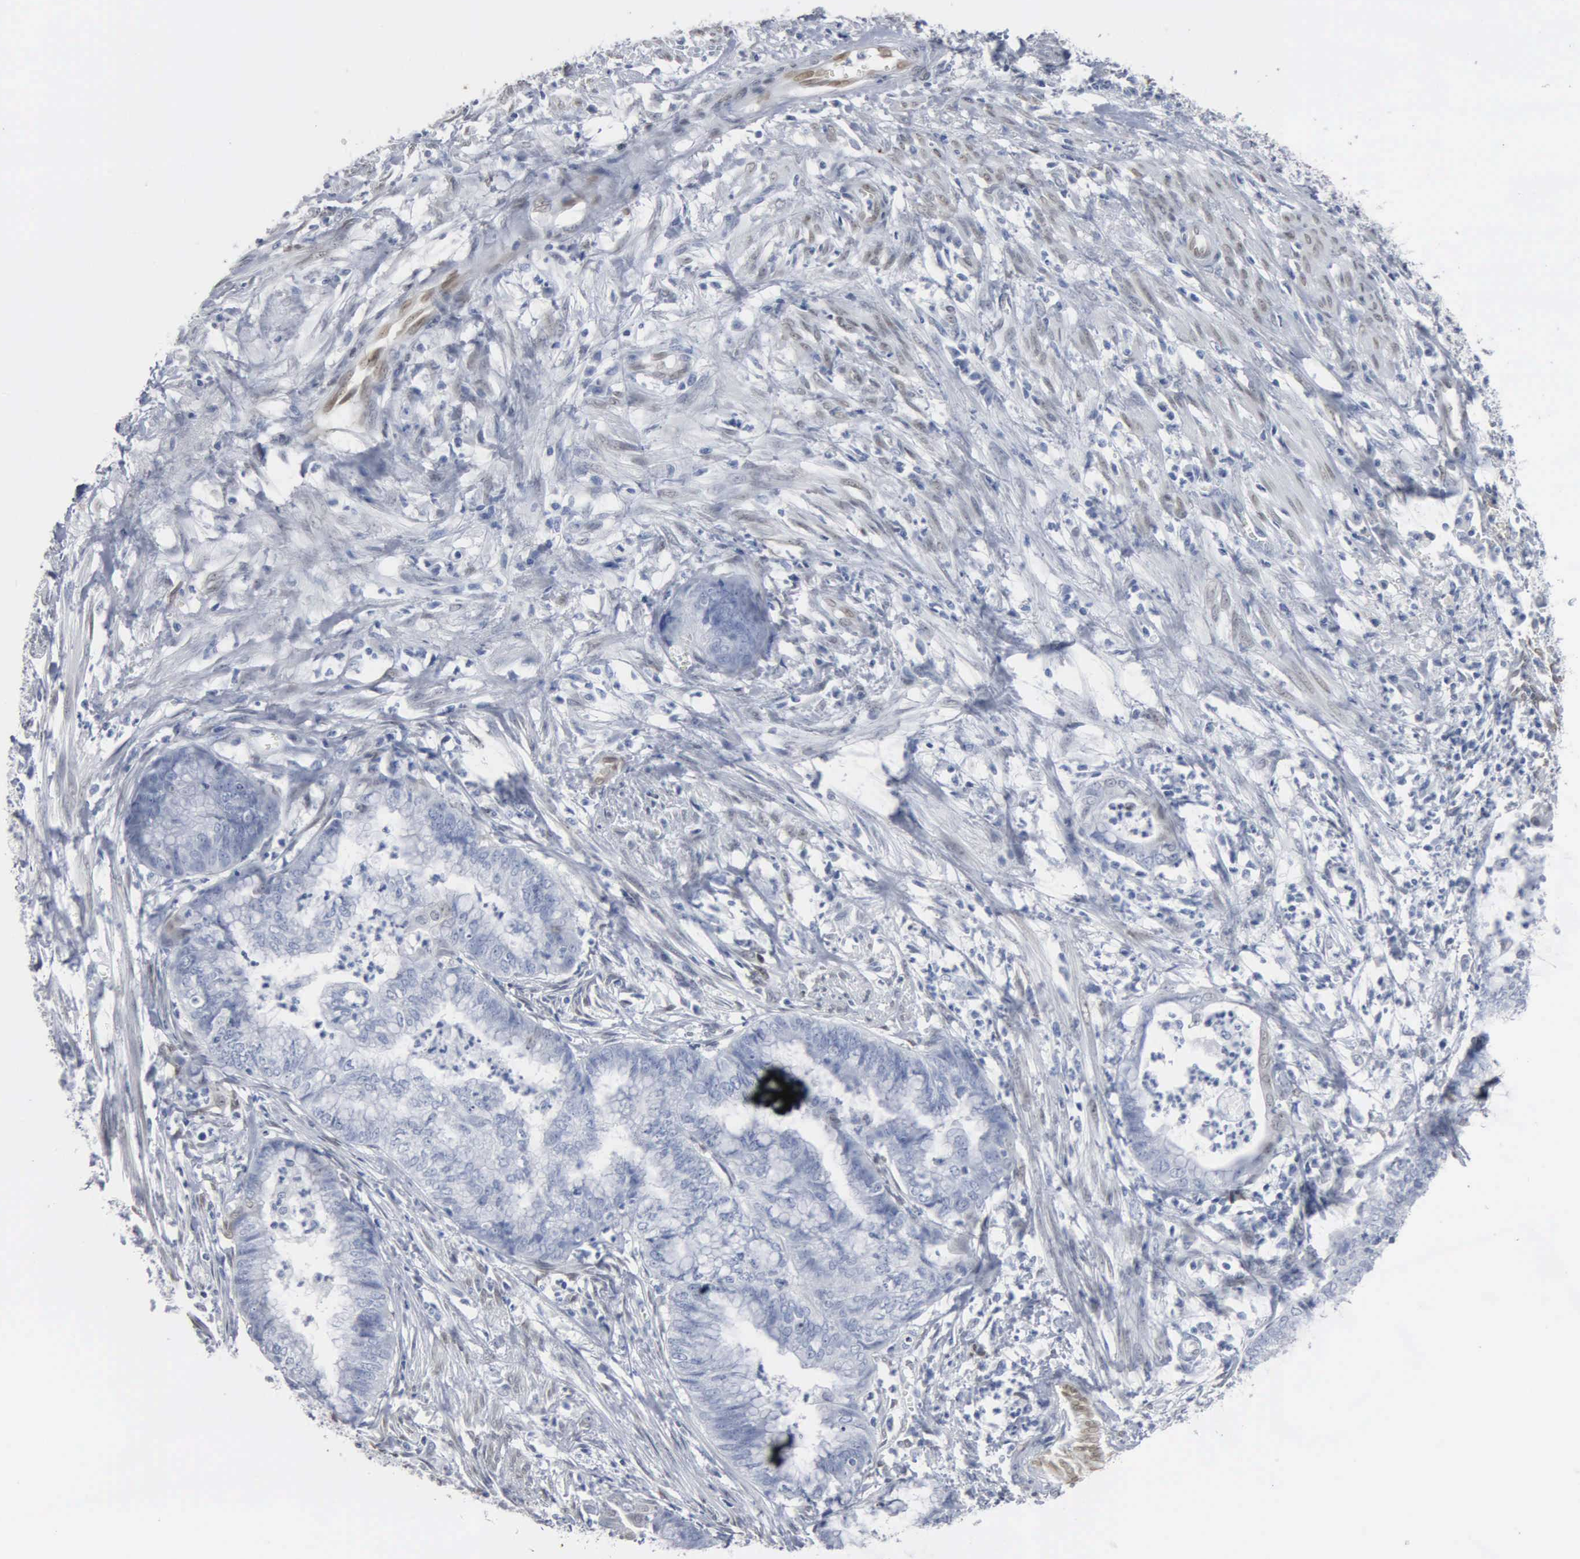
{"staining": {"intensity": "negative", "quantity": "none", "location": "none"}, "tissue": "endometrial cancer", "cell_type": "Tumor cells", "image_type": "cancer", "snomed": [{"axis": "morphology", "description": "Necrosis, NOS"}, {"axis": "morphology", "description": "Adenocarcinoma, NOS"}, {"axis": "topography", "description": "Endometrium"}], "caption": "DAB (3,3'-diaminobenzidine) immunohistochemical staining of endometrial cancer reveals no significant positivity in tumor cells. Brightfield microscopy of immunohistochemistry (IHC) stained with DAB (brown) and hematoxylin (blue), captured at high magnification.", "gene": "FGF2", "patient": {"sex": "female", "age": 79}}